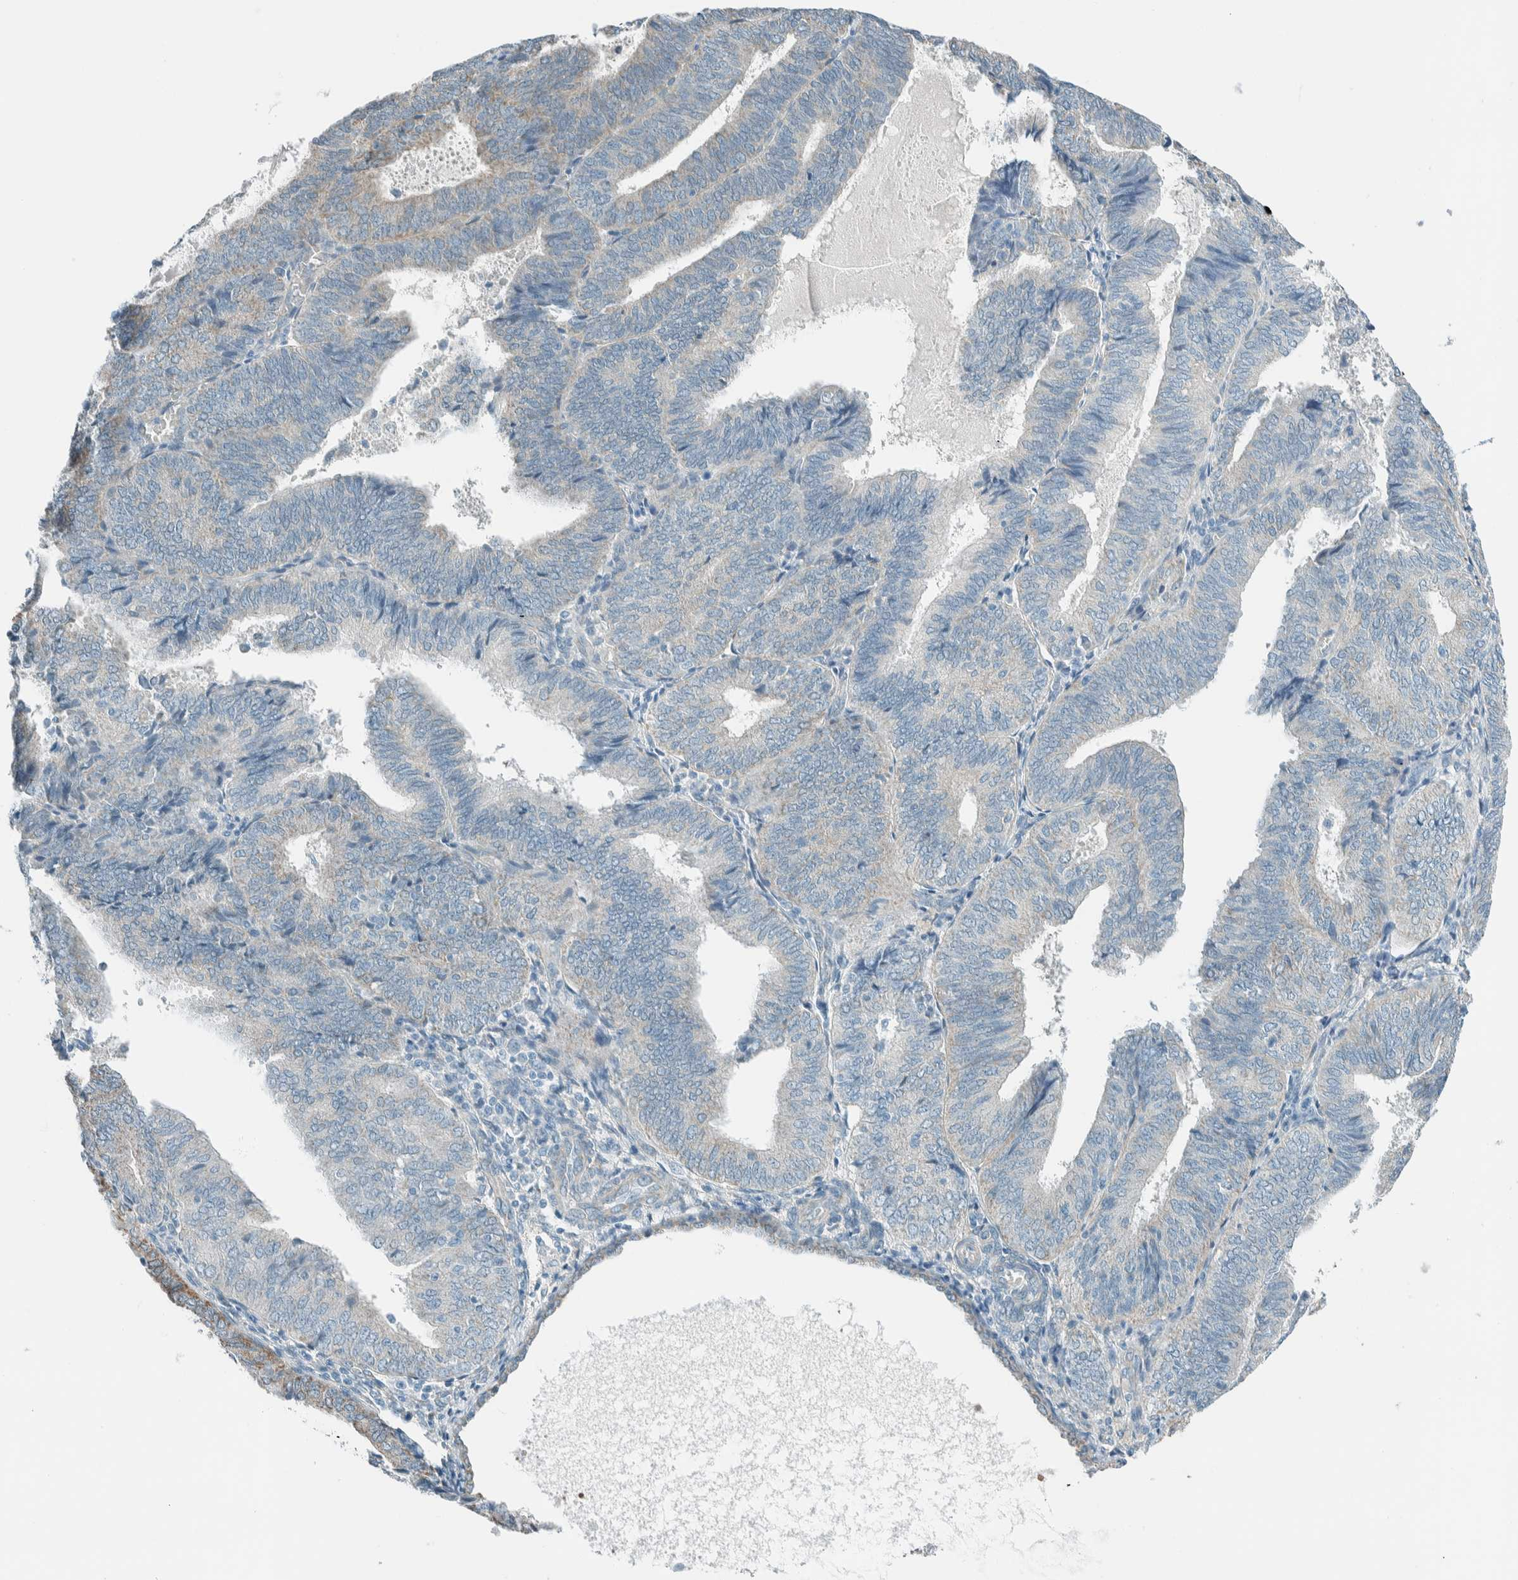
{"staining": {"intensity": "weak", "quantity": "<25%", "location": "cytoplasmic/membranous"}, "tissue": "endometrial cancer", "cell_type": "Tumor cells", "image_type": "cancer", "snomed": [{"axis": "morphology", "description": "Adenocarcinoma, NOS"}, {"axis": "topography", "description": "Endometrium"}], "caption": "IHC of human endometrial adenocarcinoma demonstrates no positivity in tumor cells.", "gene": "ALDH7A1", "patient": {"sex": "female", "age": 81}}